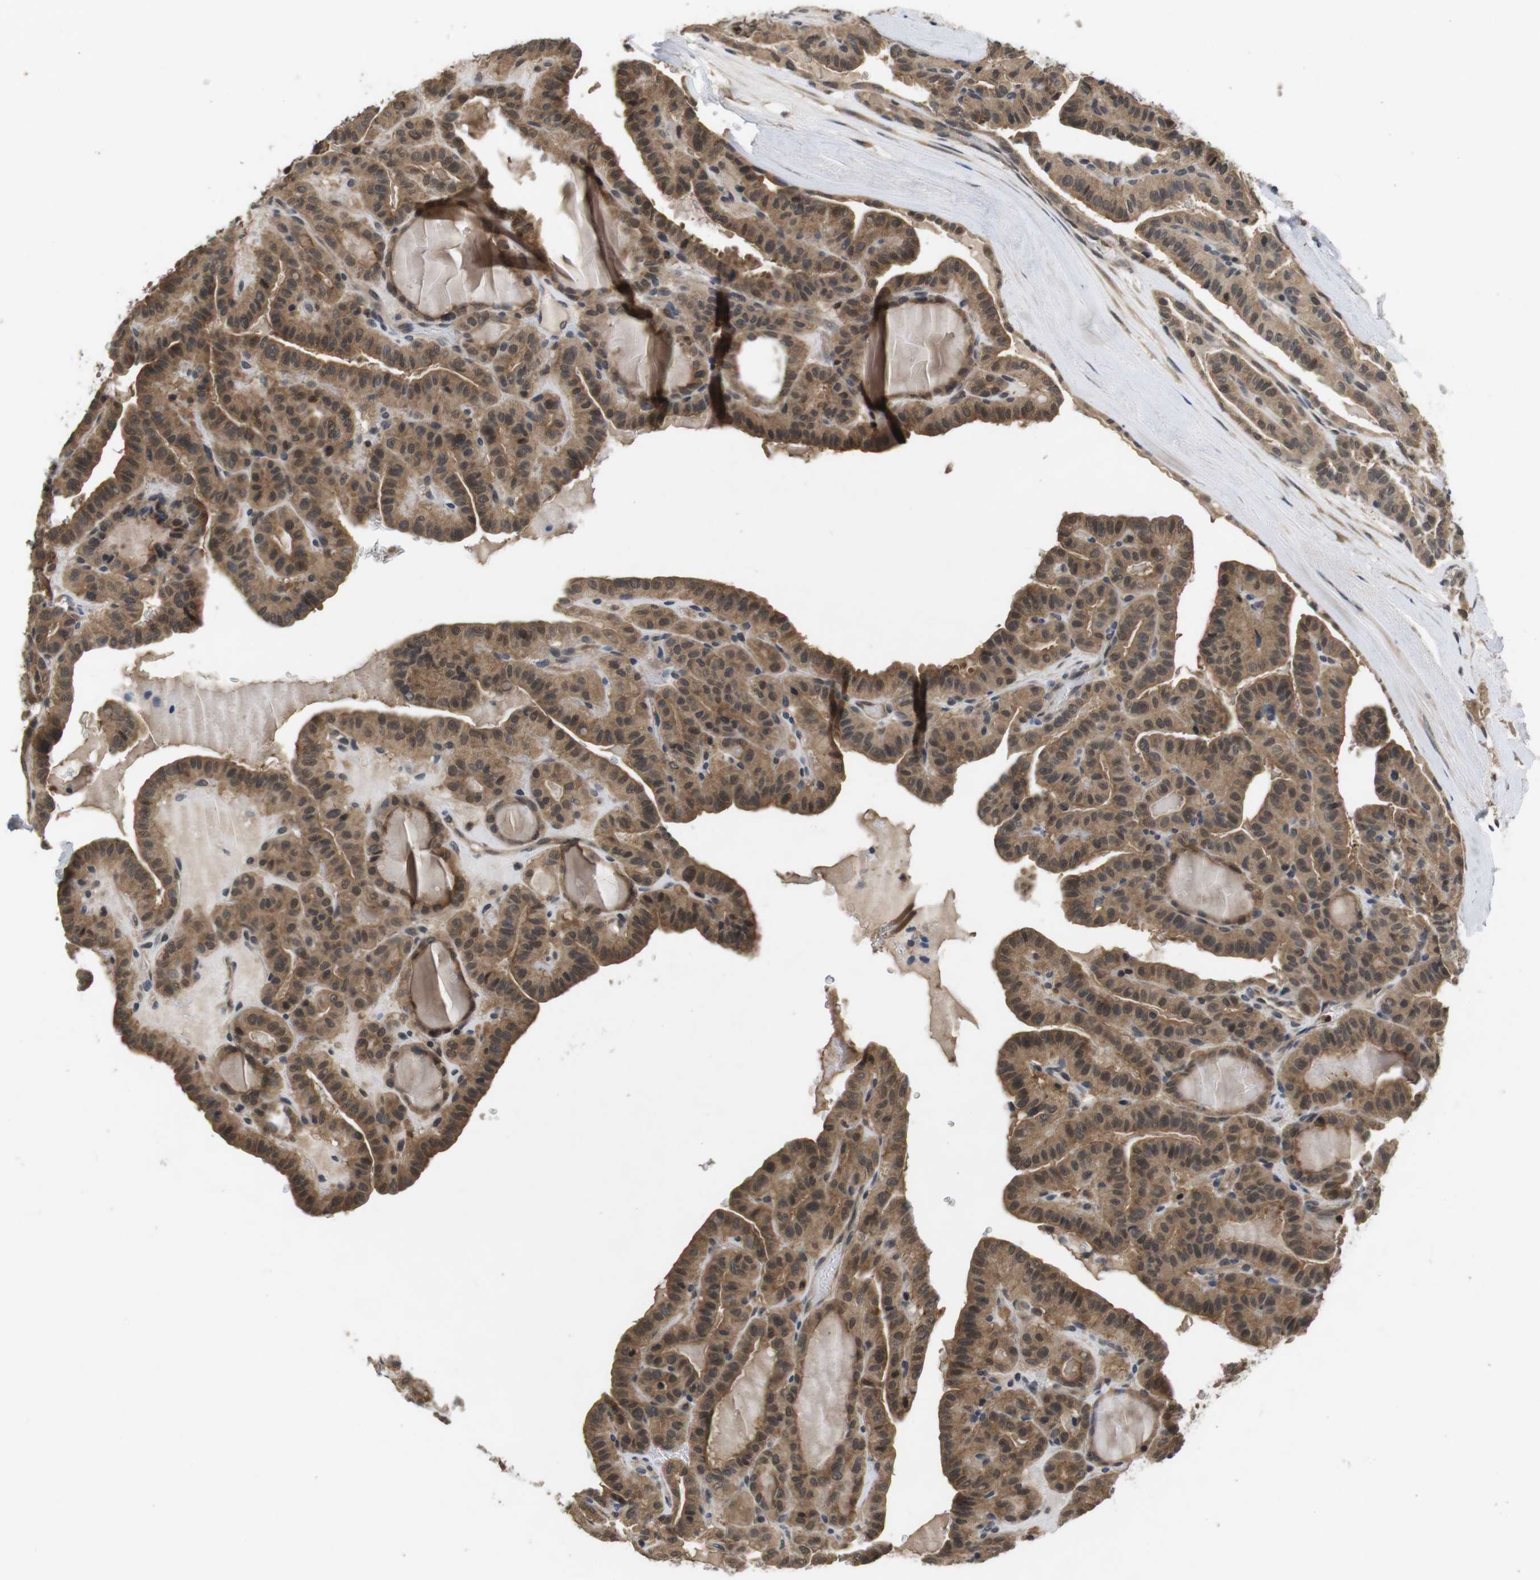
{"staining": {"intensity": "moderate", "quantity": ">75%", "location": "cytoplasmic/membranous"}, "tissue": "thyroid cancer", "cell_type": "Tumor cells", "image_type": "cancer", "snomed": [{"axis": "morphology", "description": "Papillary adenocarcinoma, NOS"}, {"axis": "topography", "description": "Thyroid gland"}], "caption": "A brown stain labels moderate cytoplasmic/membranous positivity of a protein in papillary adenocarcinoma (thyroid) tumor cells.", "gene": "FADD", "patient": {"sex": "male", "age": 77}}